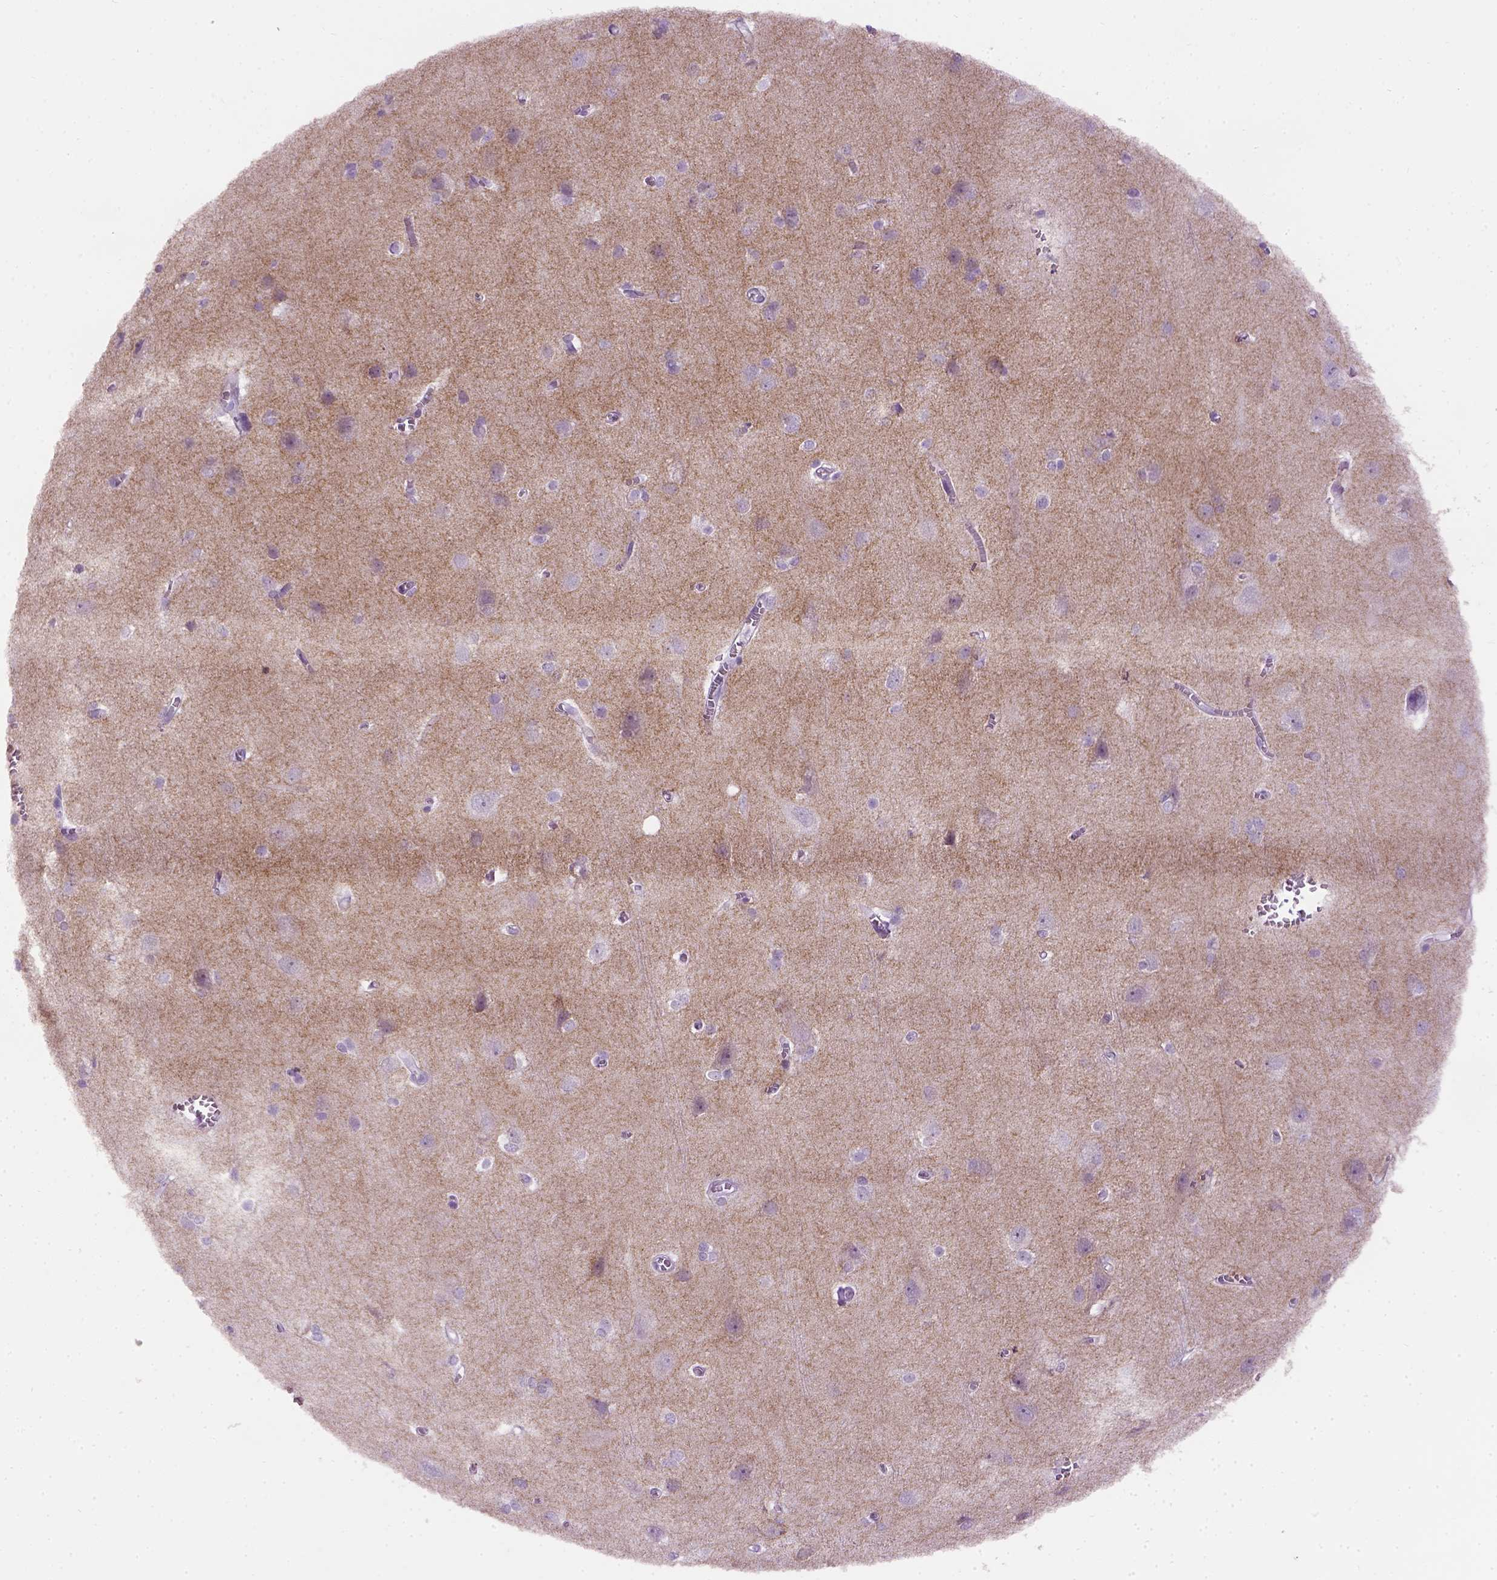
{"staining": {"intensity": "negative", "quantity": "none", "location": "none"}, "tissue": "cerebral cortex", "cell_type": "Endothelial cells", "image_type": "normal", "snomed": [{"axis": "morphology", "description": "Normal tissue, NOS"}, {"axis": "topography", "description": "Cerebral cortex"}], "caption": "Protein analysis of benign cerebral cortex demonstrates no significant expression in endothelial cells.", "gene": "GABRB2", "patient": {"sex": "male", "age": 37}}